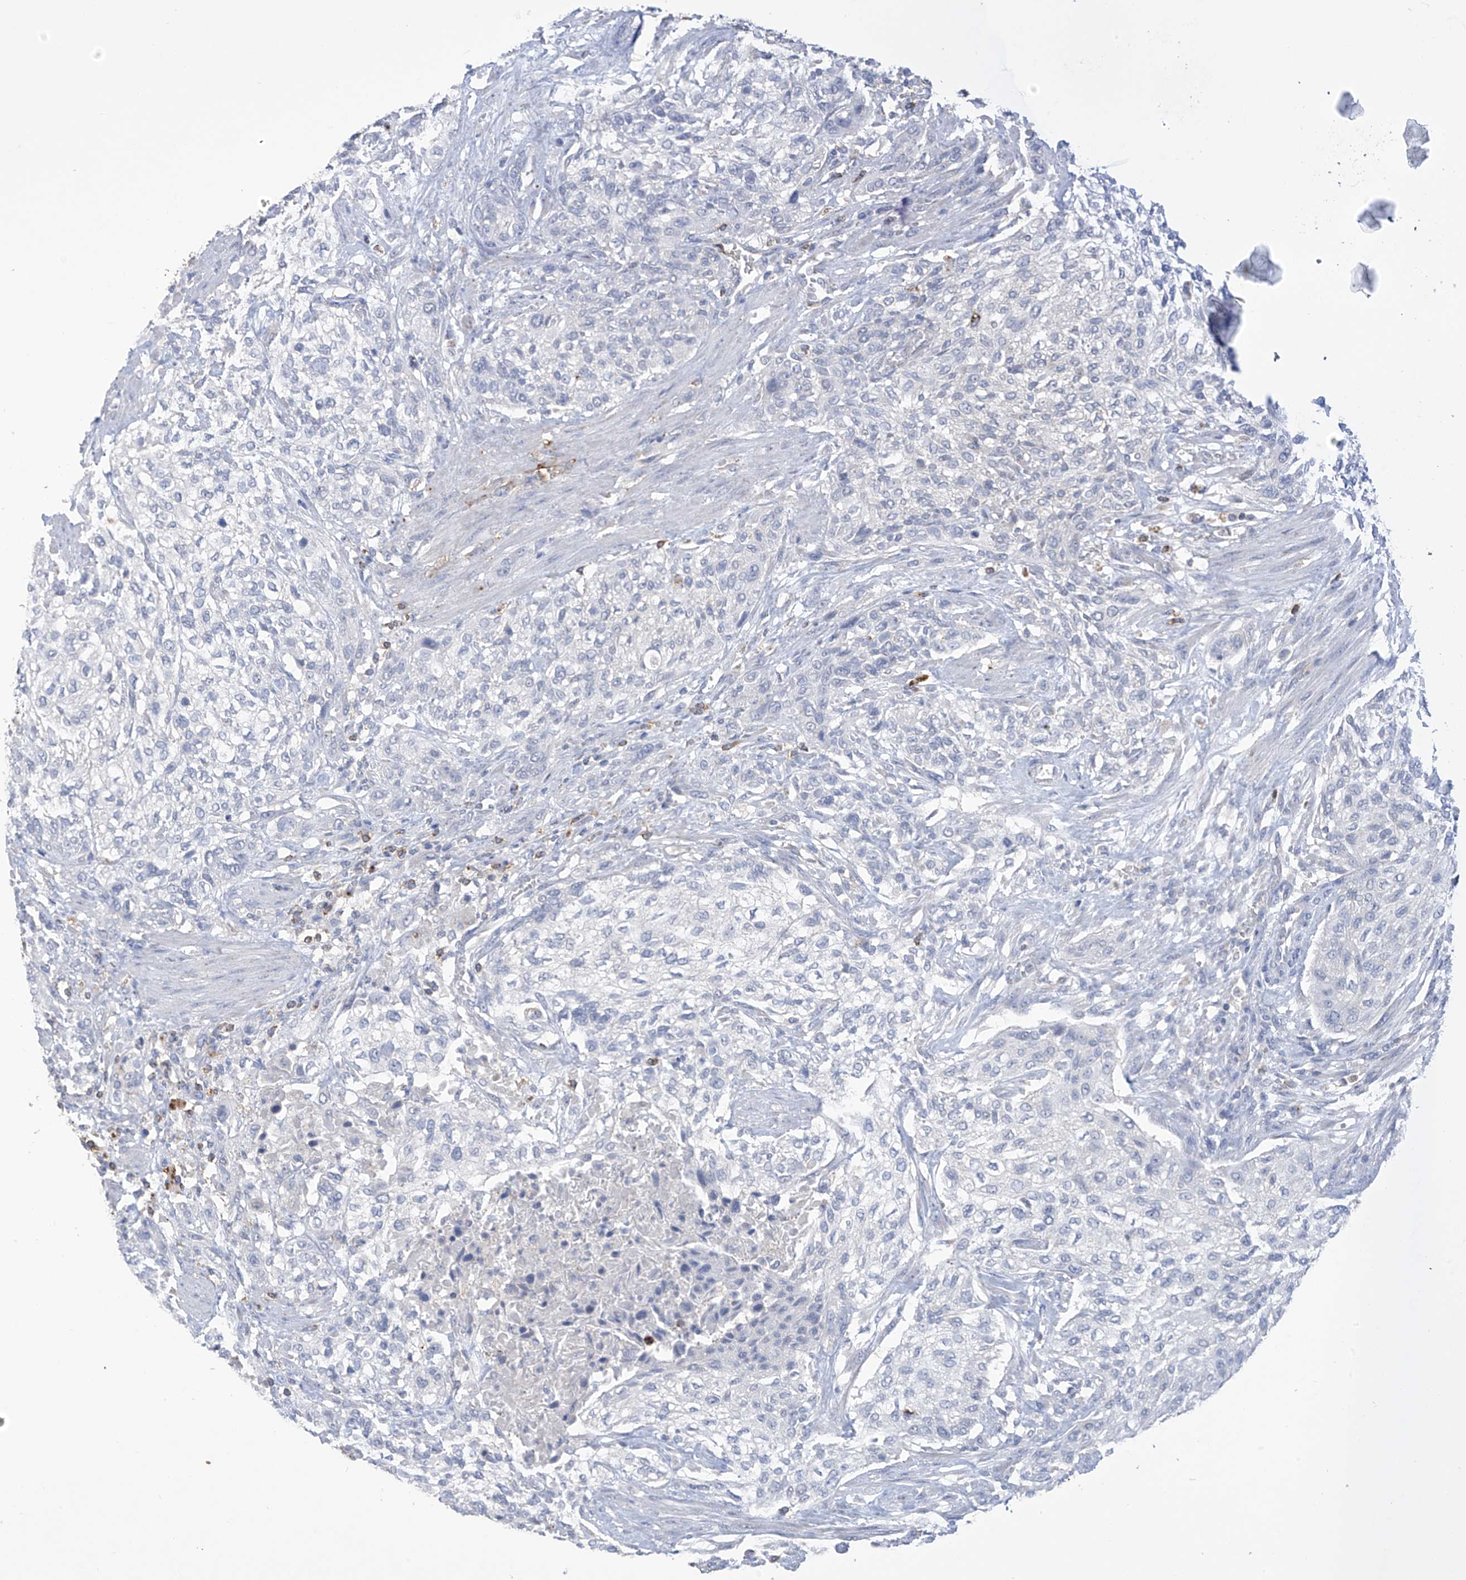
{"staining": {"intensity": "negative", "quantity": "none", "location": "none"}, "tissue": "urothelial cancer", "cell_type": "Tumor cells", "image_type": "cancer", "snomed": [{"axis": "morphology", "description": "Urothelial carcinoma, High grade"}, {"axis": "topography", "description": "Urinary bladder"}], "caption": "DAB (3,3'-diaminobenzidine) immunohistochemical staining of high-grade urothelial carcinoma demonstrates no significant positivity in tumor cells.", "gene": "OGT", "patient": {"sex": "male", "age": 35}}